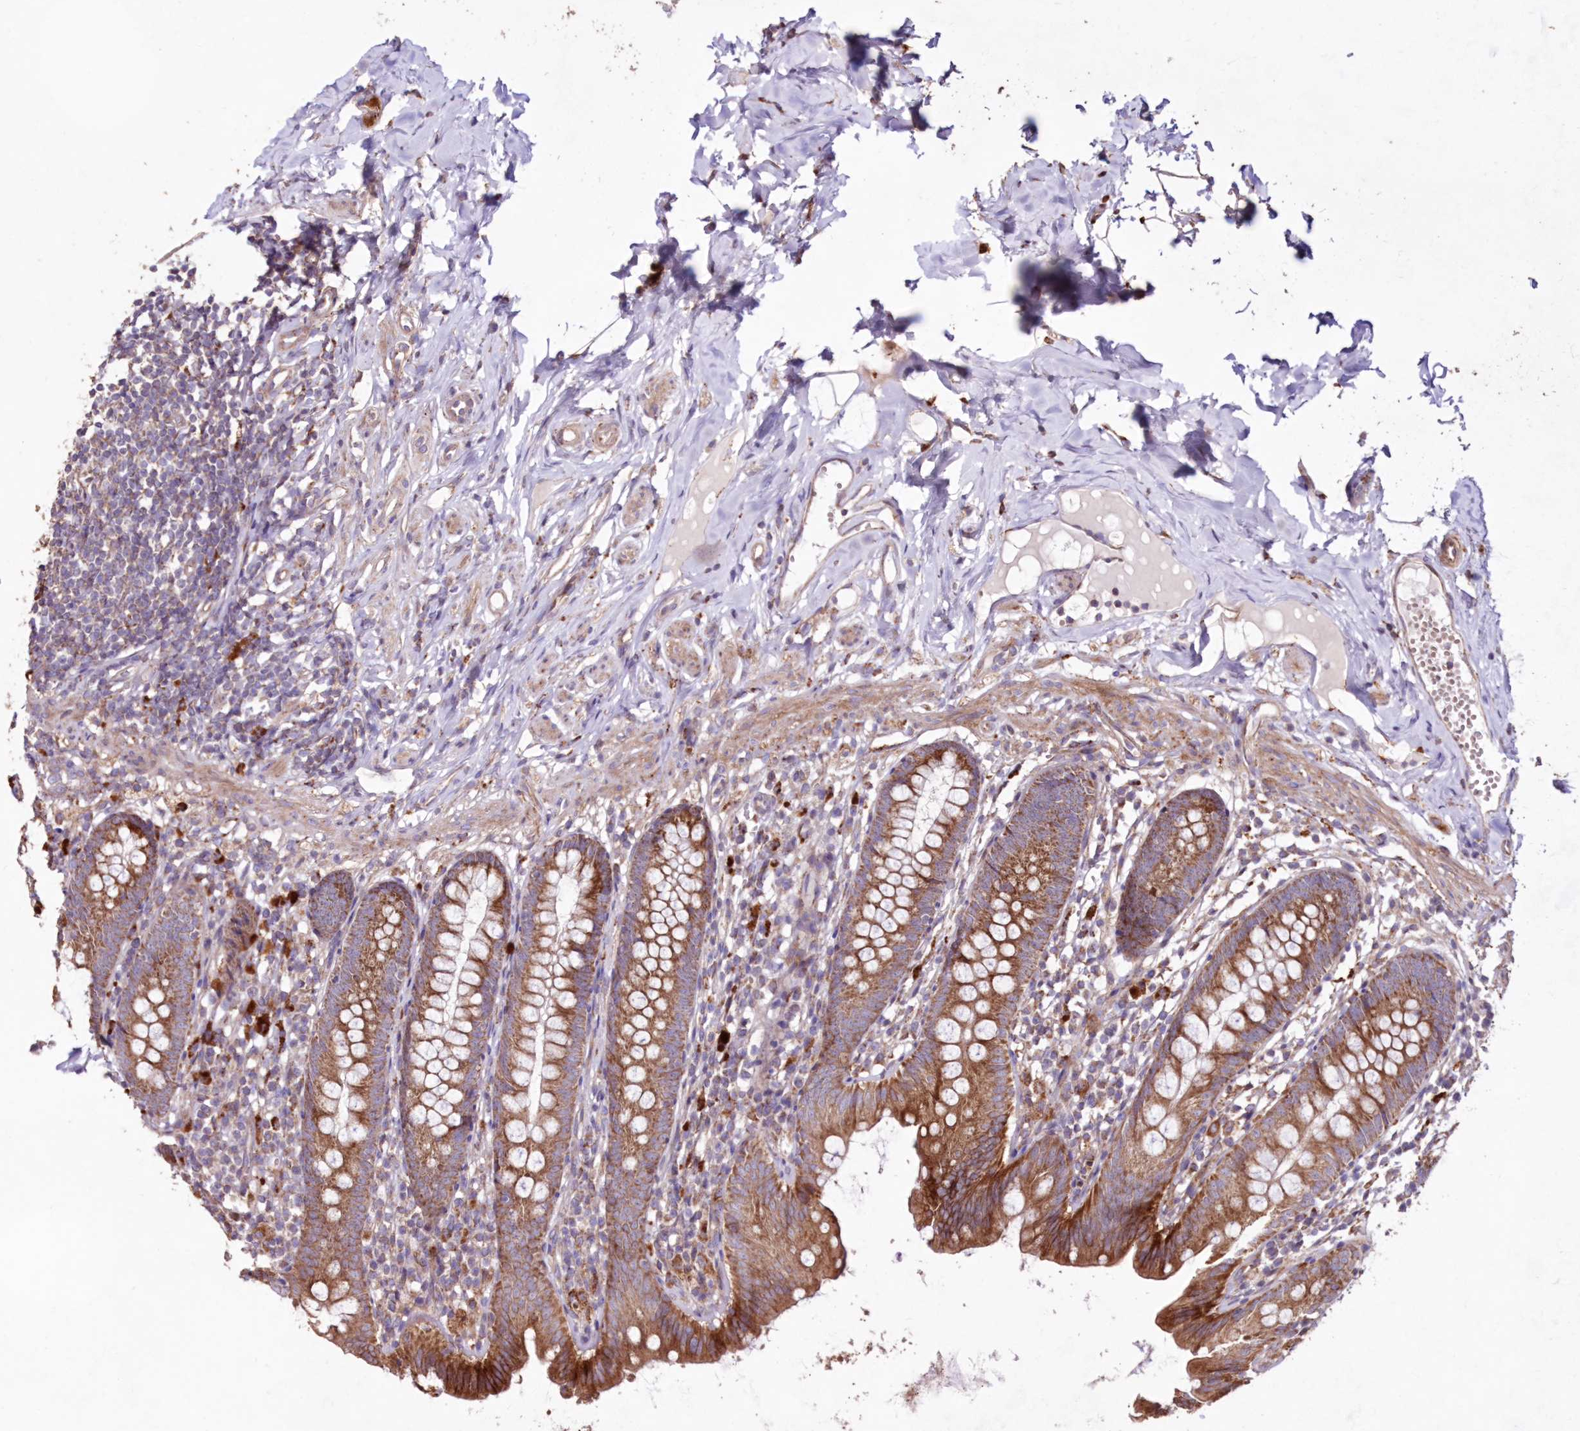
{"staining": {"intensity": "moderate", "quantity": ">75%", "location": "cytoplasmic/membranous"}, "tissue": "appendix", "cell_type": "Glandular cells", "image_type": "normal", "snomed": [{"axis": "morphology", "description": "Normal tissue, NOS"}, {"axis": "topography", "description": "Appendix"}], "caption": "DAB immunohistochemical staining of unremarkable human appendix exhibits moderate cytoplasmic/membranous protein positivity in approximately >75% of glandular cells.", "gene": "HADHB", "patient": {"sex": "male", "age": 52}}